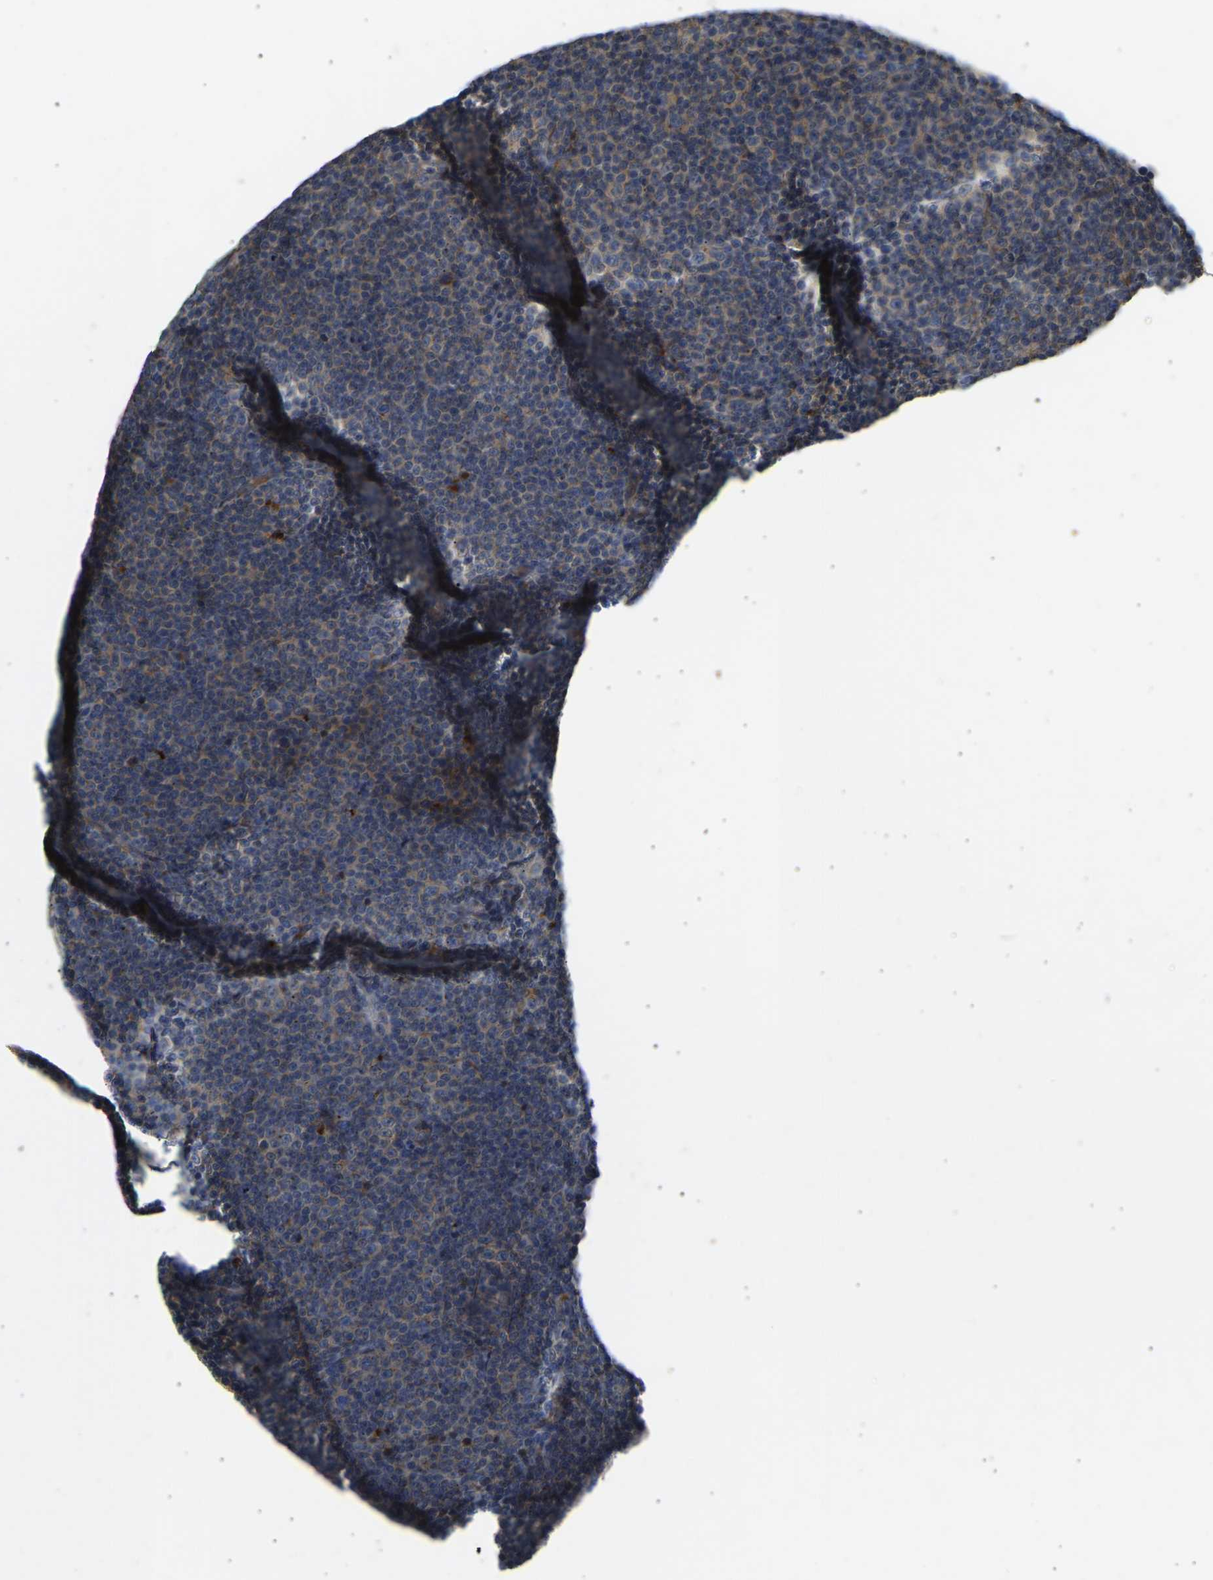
{"staining": {"intensity": "weak", "quantity": "<25%", "location": "cytoplasmic/membranous"}, "tissue": "lymphoma", "cell_type": "Tumor cells", "image_type": "cancer", "snomed": [{"axis": "morphology", "description": "Malignant lymphoma, non-Hodgkin's type, Low grade"}, {"axis": "topography", "description": "Lymph node"}], "caption": "Image shows no protein expression in tumor cells of lymphoma tissue.", "gene": "RGP1", "patient": {"sex": "female", "age": 67}}